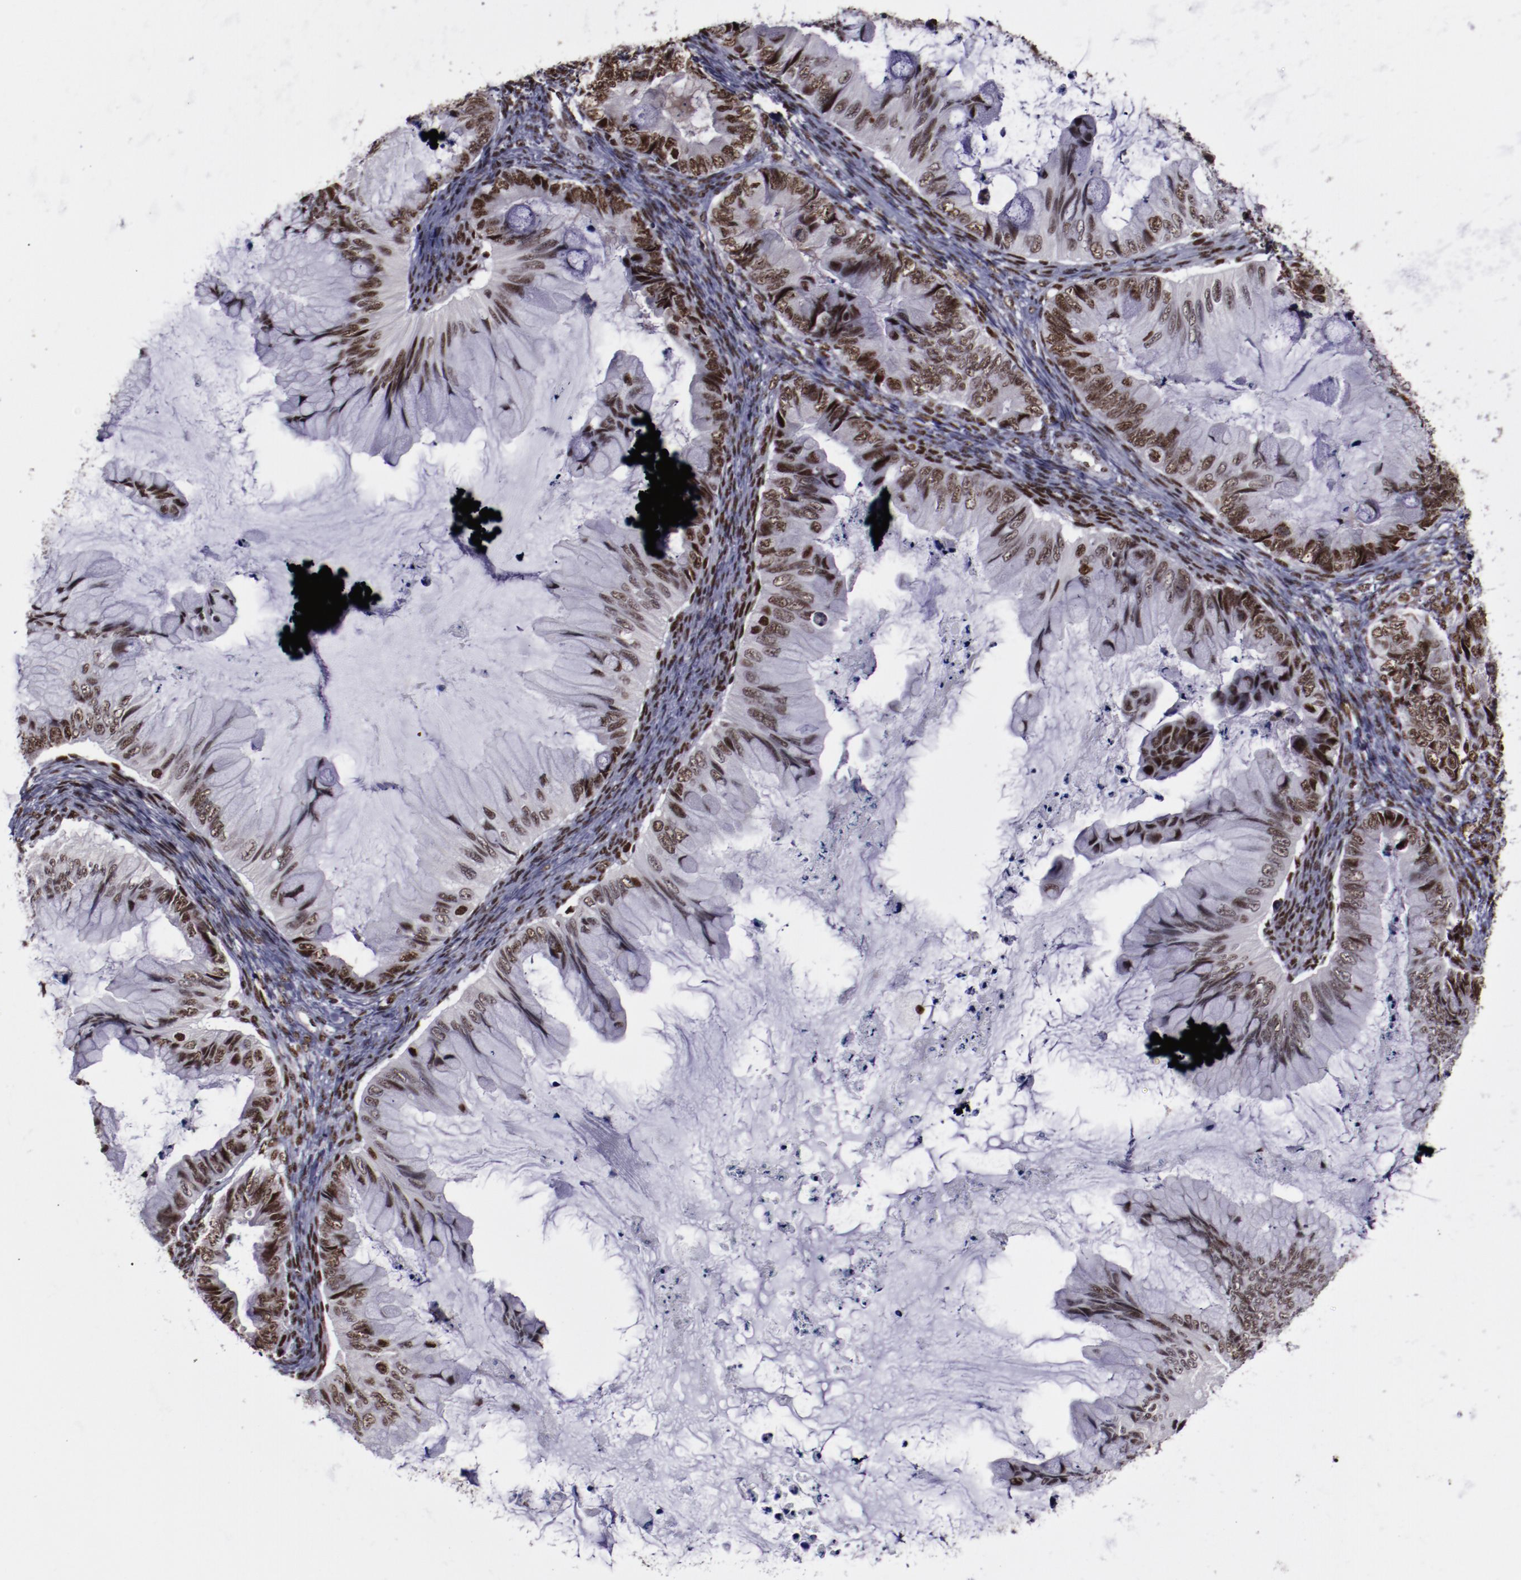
{"staining": {"intensity": "moderate", "quantity": ">75%", "location": "nuclear"}, "tissue": "ovarian cancer", "cell_type": "Tumor cells", "image_type": "cancer", "snomed": [{"axis": "morphology", "description": "Cystadenocarcinoma, mucinous, NOS"}, {"axis": "topography", "description": "Ovary"}], "caption": "Immunohistochemistry of ovarian cancer (mucinous cystadenocarcinoma) exhibits medium levels of moderate nuclear positivity in about >75% of tumor cells. The staining is performed using DAB (3,3'-diaminobenzidine) brown chromogen to label protein expression. The nuclei are counter-stained blue using hematoxylin.", "gene": "ERH", "patient": {"sex": "female", "age": 36}}